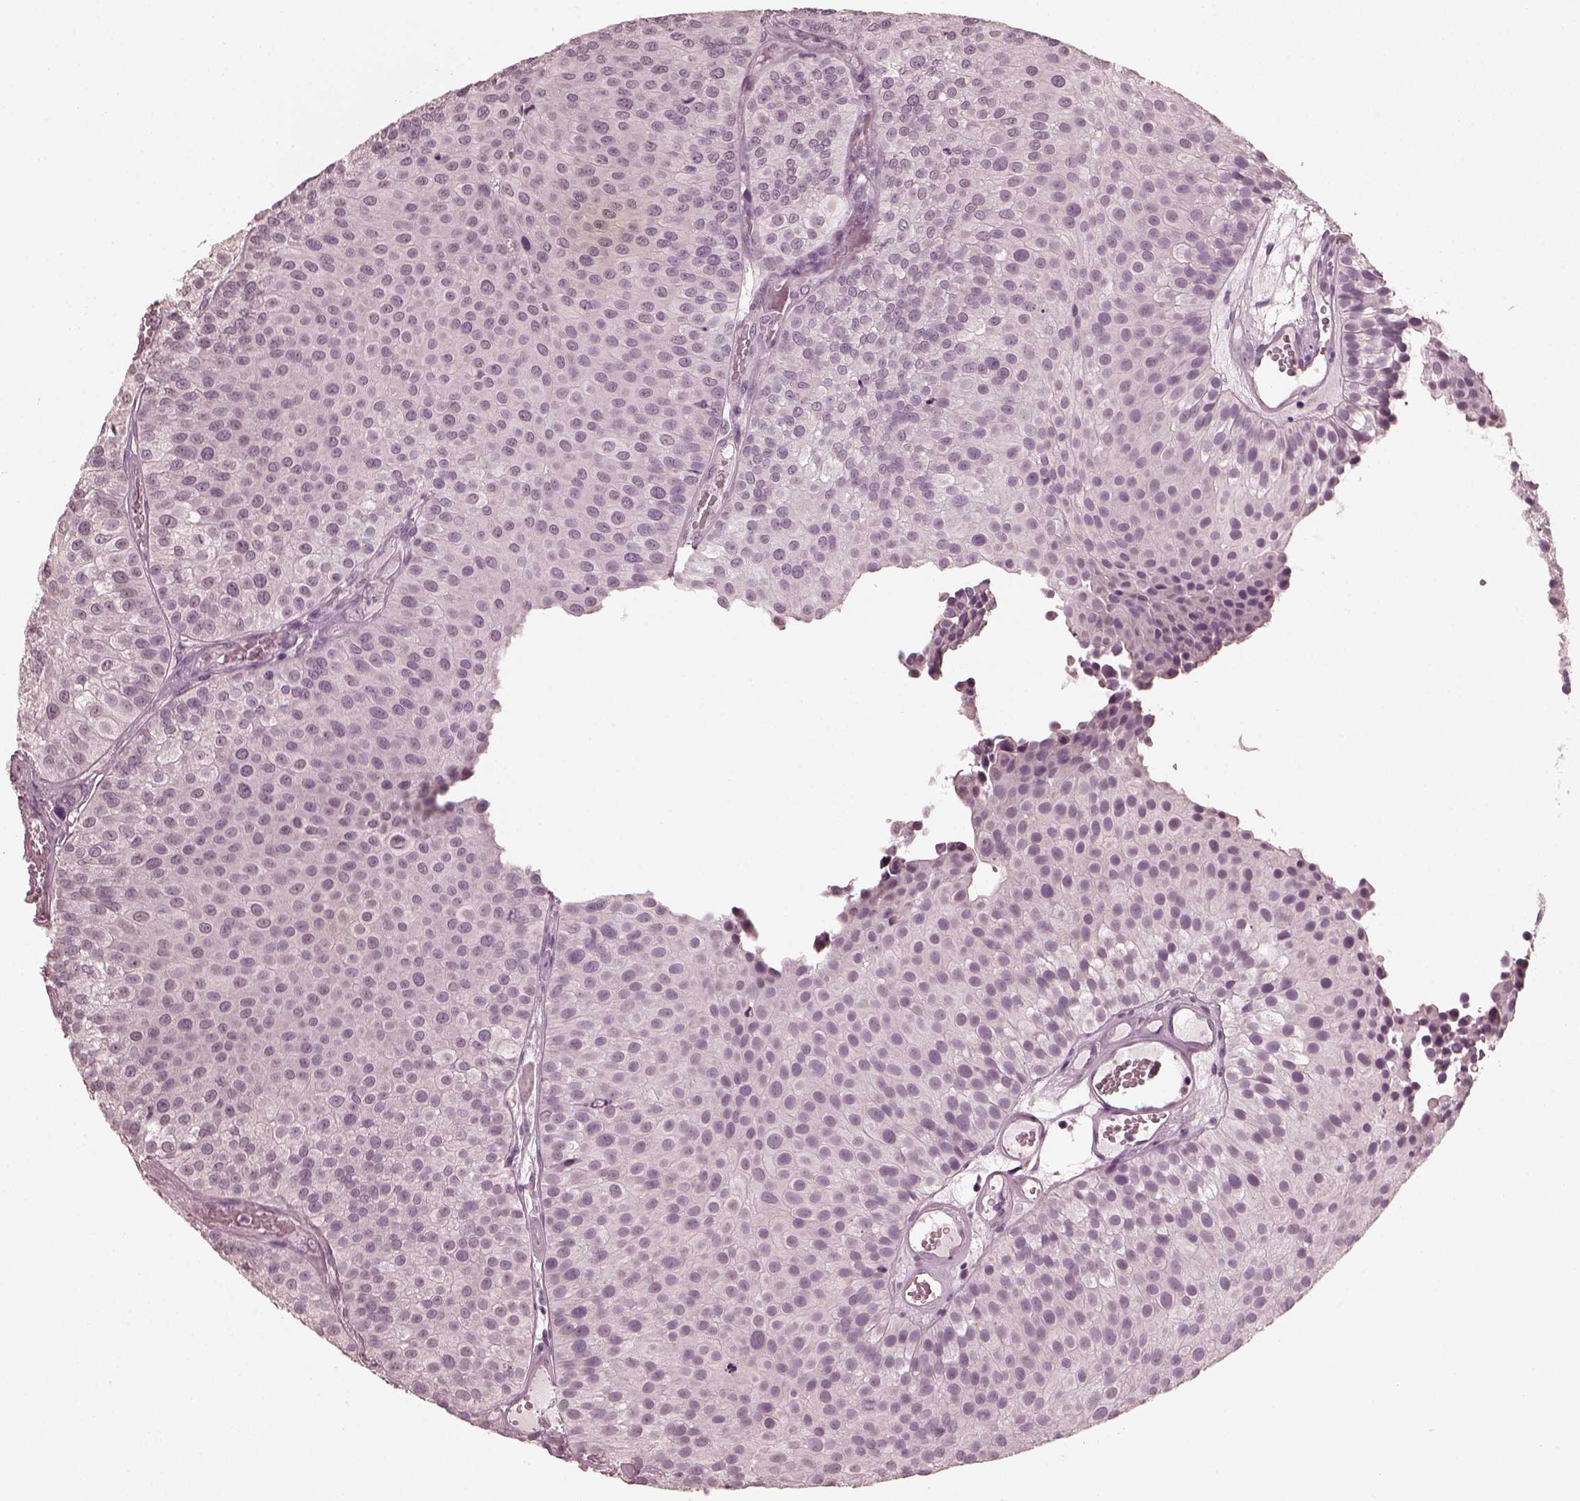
{"staining": {"intensity": "negative", "quantity": "none", "location": "none"}, "tissue": "urothelial cancer", "cell_type": "Tumor cells", "image_type": "cancer", "snomed": [{"axis": "morphology", "description": "Urothelial carcinoma, Low grade"}, {"axis": "topography", "description": "Urinary bladder"}], "caption": "Immunohistochemistry (IHC) photomicrograph of neoplastic tissue: urothelial cancer stained with DAB (3,3'-diaminobenzidine) demonstrates no significant protein expression in tumor cells. (Stains: DAB IHC with hematoxylin counter stain, Microscopy: brightfield microscopy at high magnification).", "gene": "OPTC", "patient": {"sex": "female", "age": 87}}